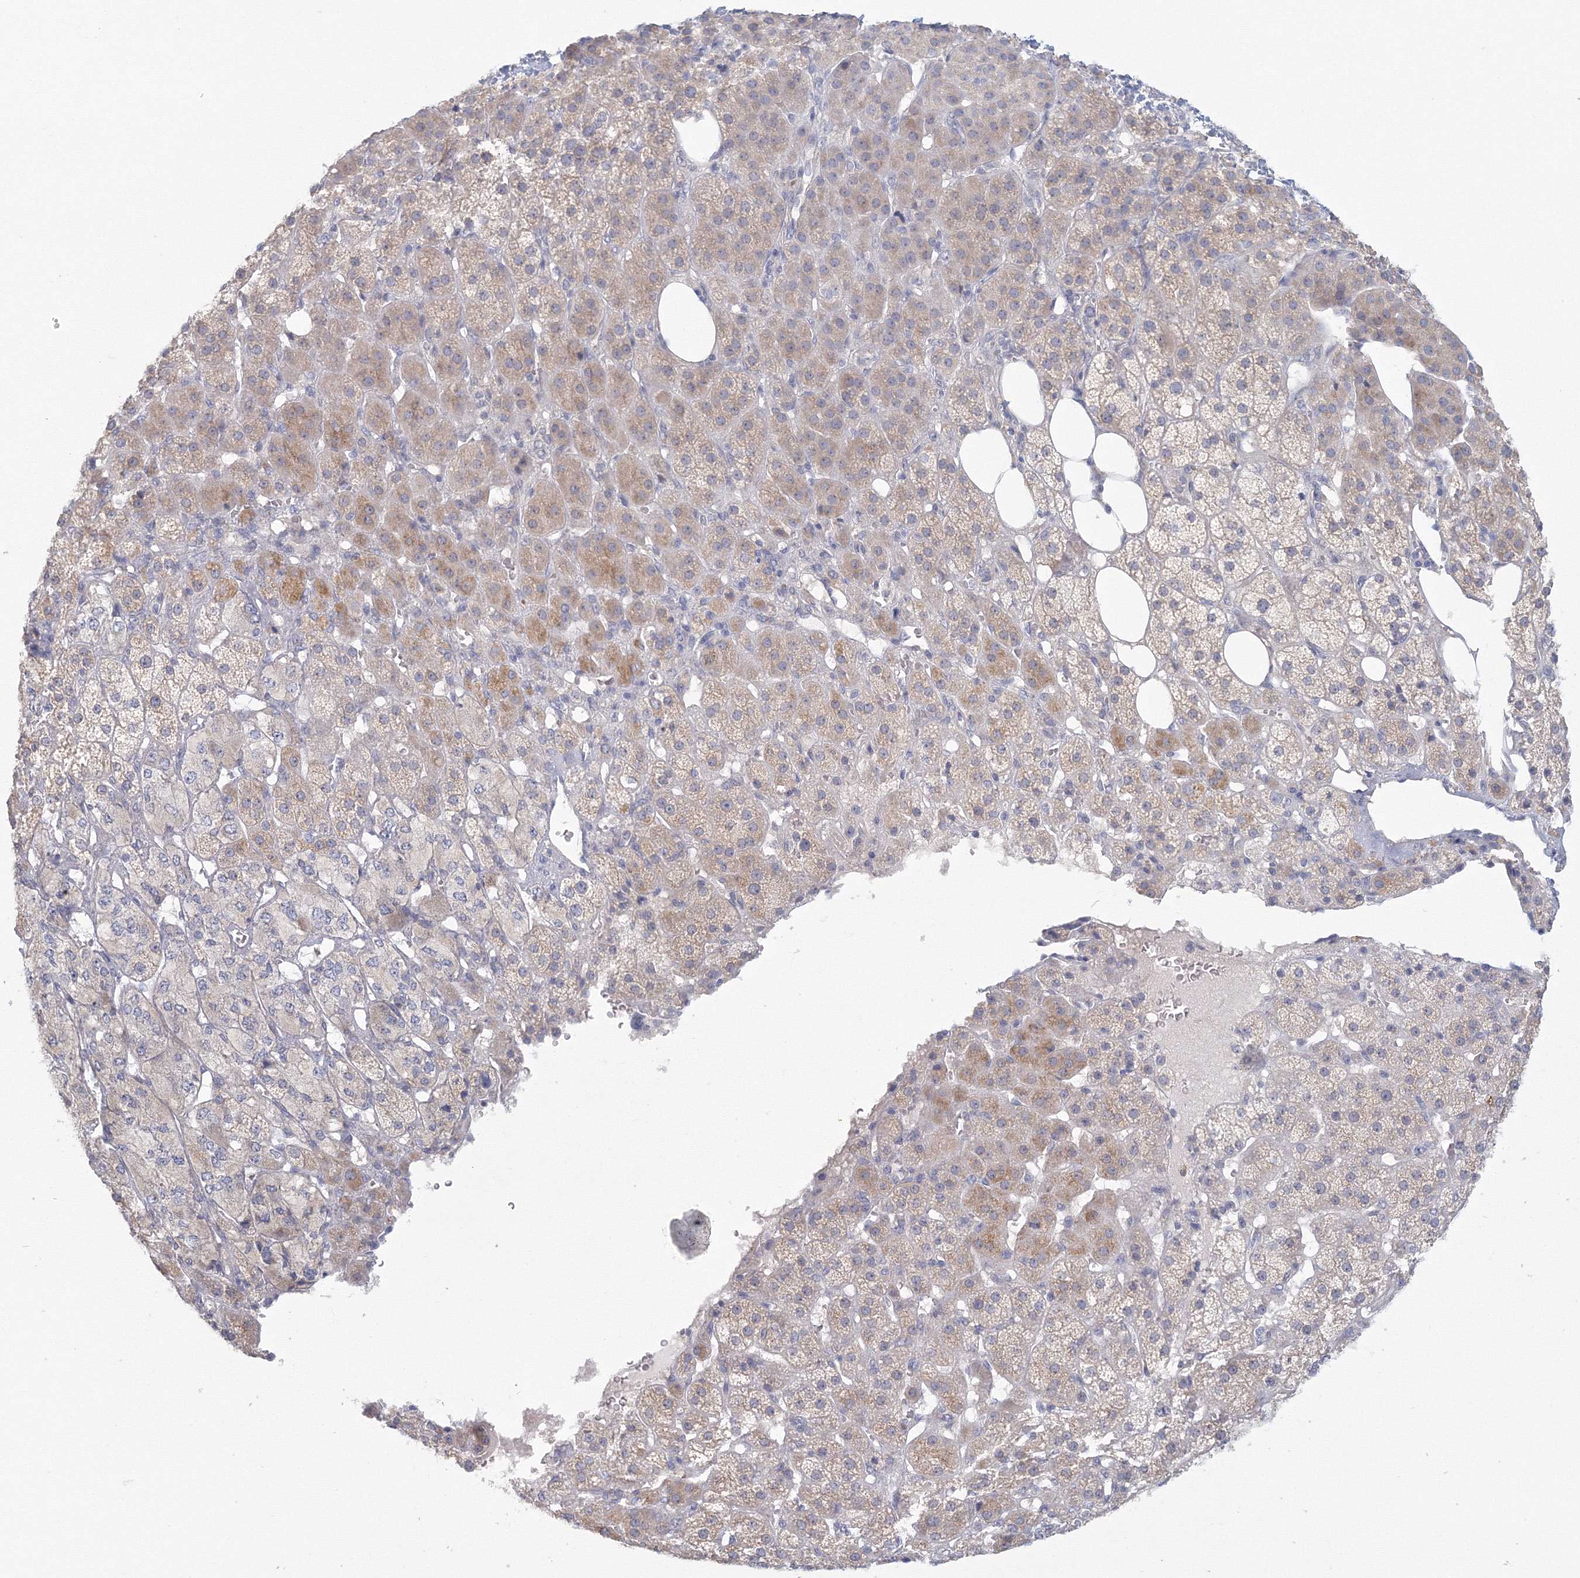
{"staining": {"intensity": "weak", "quantity": "25%-75%", "location": "cytoplasmic/membranous"}, "tissue": "adrenal gland", "cell_type": "Glandular cells", "image_type": "normal", "snomed": [{"axis": "morphology", "description": "Normal tissue, NOS"}, {"axis": "topography", "description": "Adrenal gland"}], "caption": "Adrenal gland stained with DAB (3,3'-diaminobenzidine) immunohistochemistry shows low levels of weak cytoplasmic/membranous positivity in approximately 25%-75% of glandular cells. The staining was performed using DAB (3,3'-diaminobenzidine) to visualize the protein expression in brown, while the nuclei were stained in blue with hematoxylin (Magnification: 20x).", "gene": "TACC2", "patient": {"sex": "female", "age": 57}}